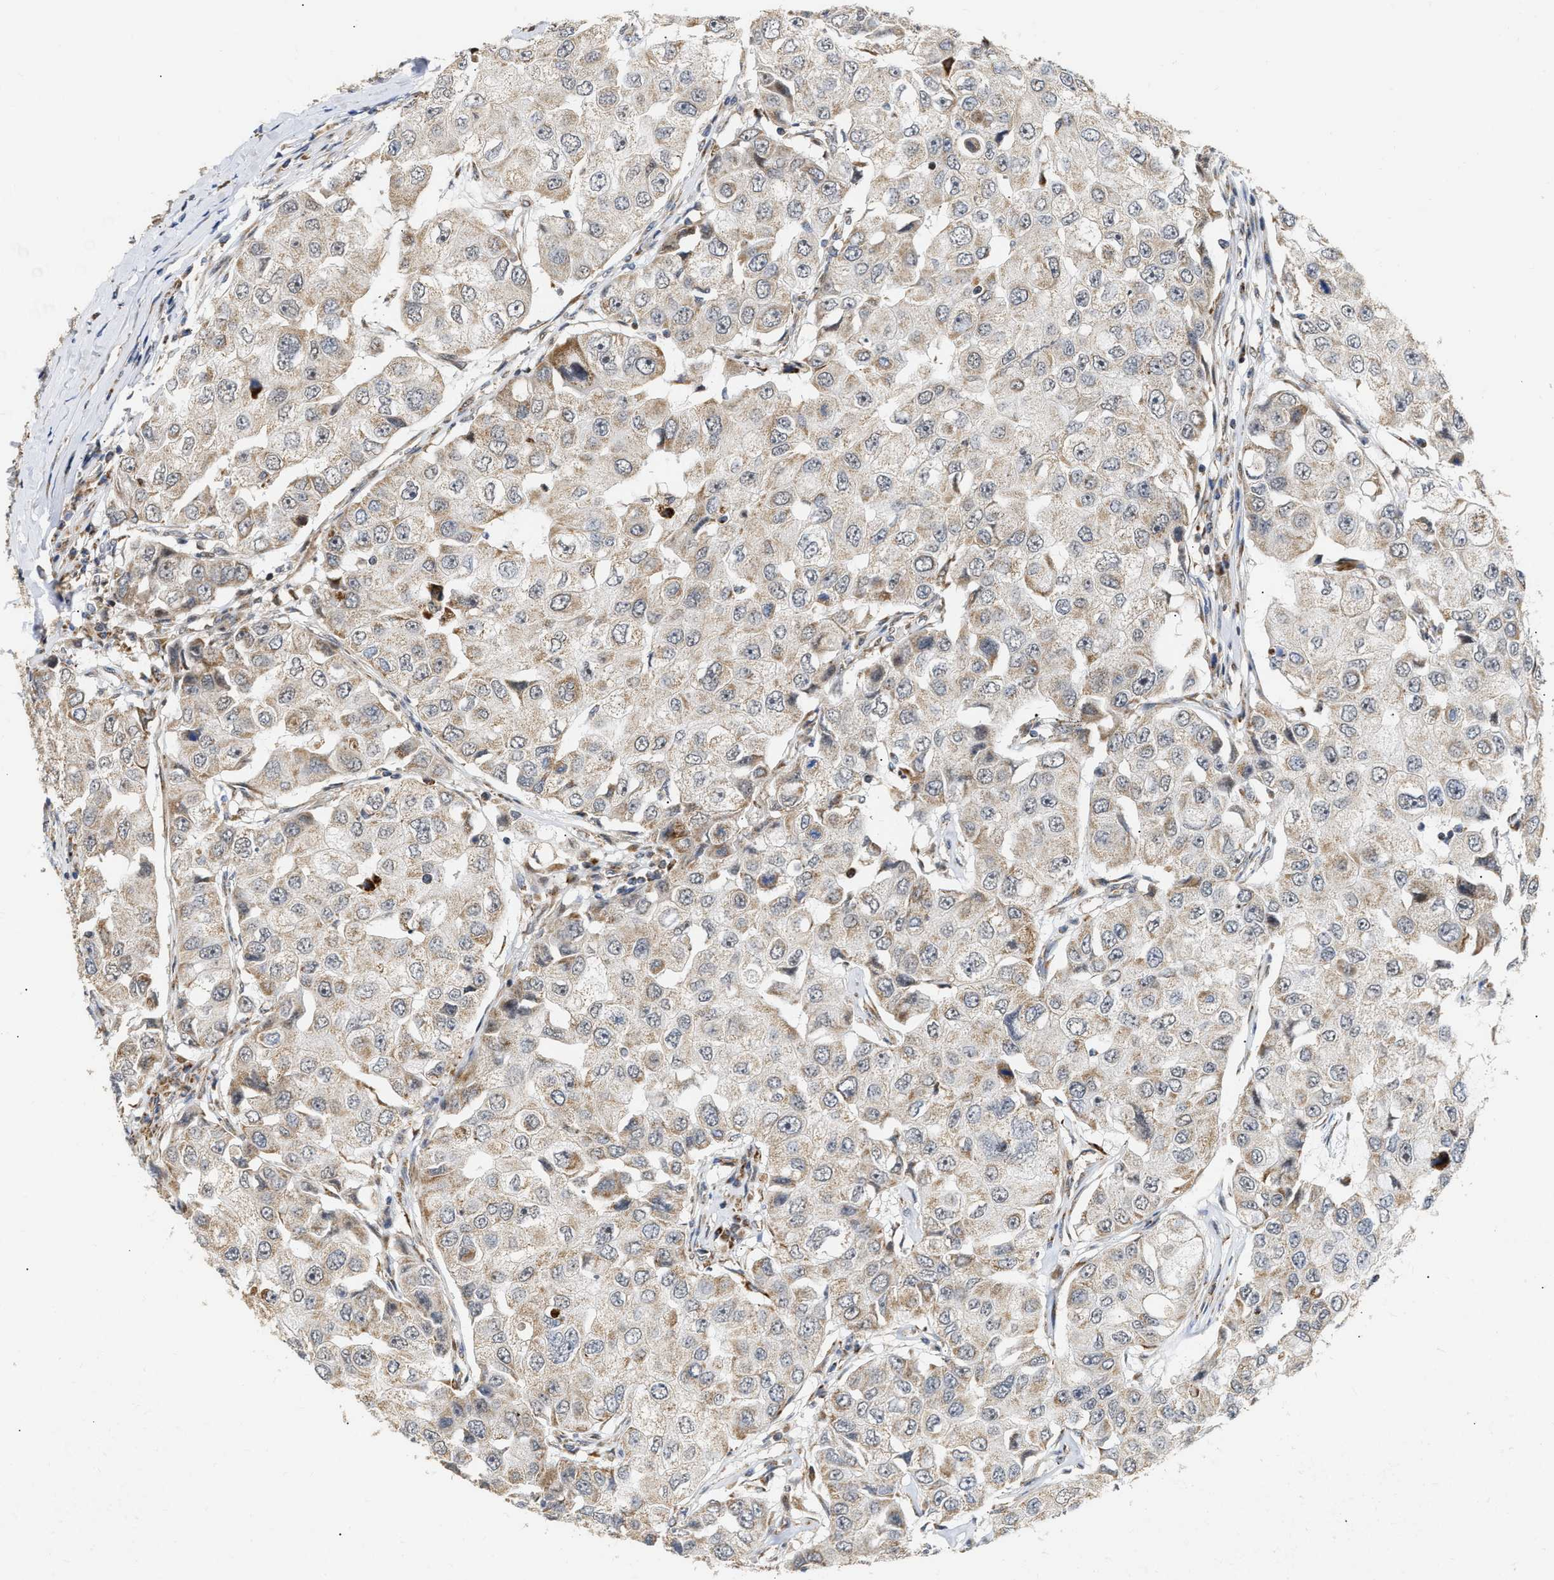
{"staining": {"intensity": "moderate", "quantity": "<25%", "location": "cytoplasmic/membranous"}, "tissue": "breast cancer", "cell_type": "Tumor cells", "image_type": "cancer", "snomed": [{"axis": "morphology", "description": "Duct carcinoma"}, {"axis": "topography", "description": "Breast"}], "caption": "About <25% of tumor cells in human breast infiltrating ductal carcinoma reveal moderate cytoplasmic/membranous protein expression as visualized by brown immunohistochemical staining.", "gene": "DEPTOR", "patient": {"sex": "female", "age": 27}}